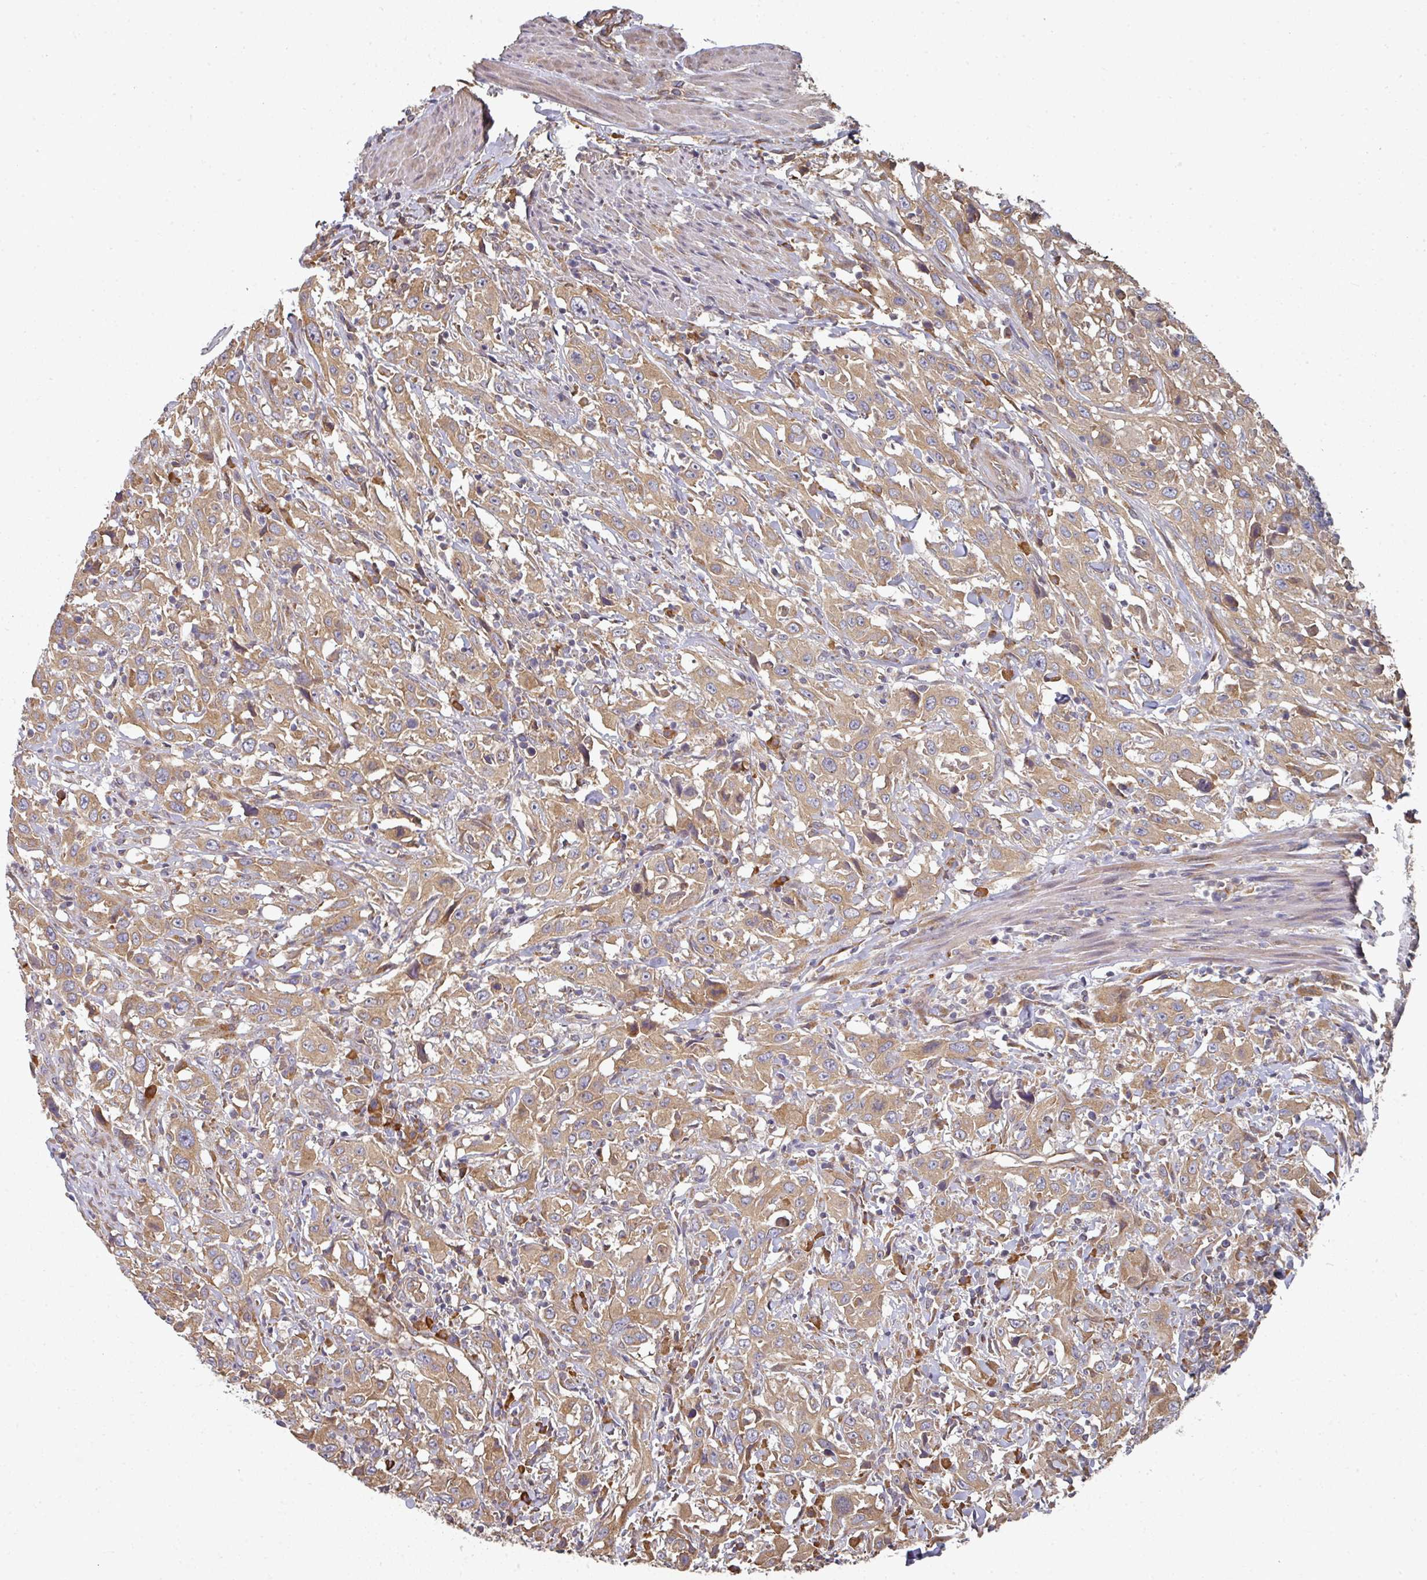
{"staining": {"intensity": "moderate", "quantity": ">75%", "location": "cytoplasmic/membranous"}, "tissue": "urothelial cancer", "cell_type": "Tumor cells", "image_type": "cancer", "snomed": [{"axis": "morphology", "description": "Urothelial carcinoma, High grade"}, {"axis": "topography", "description": "Urinary bladder"}], "caption": "Brown immunohistochemical staining in human high-grade urothelial carcinoma demonstrates moderate cytoplasmic/membranous expression in about >75% of tumor cells.", "gene": "EDEM2", "patient": {"sex": "male", "age": 61}}